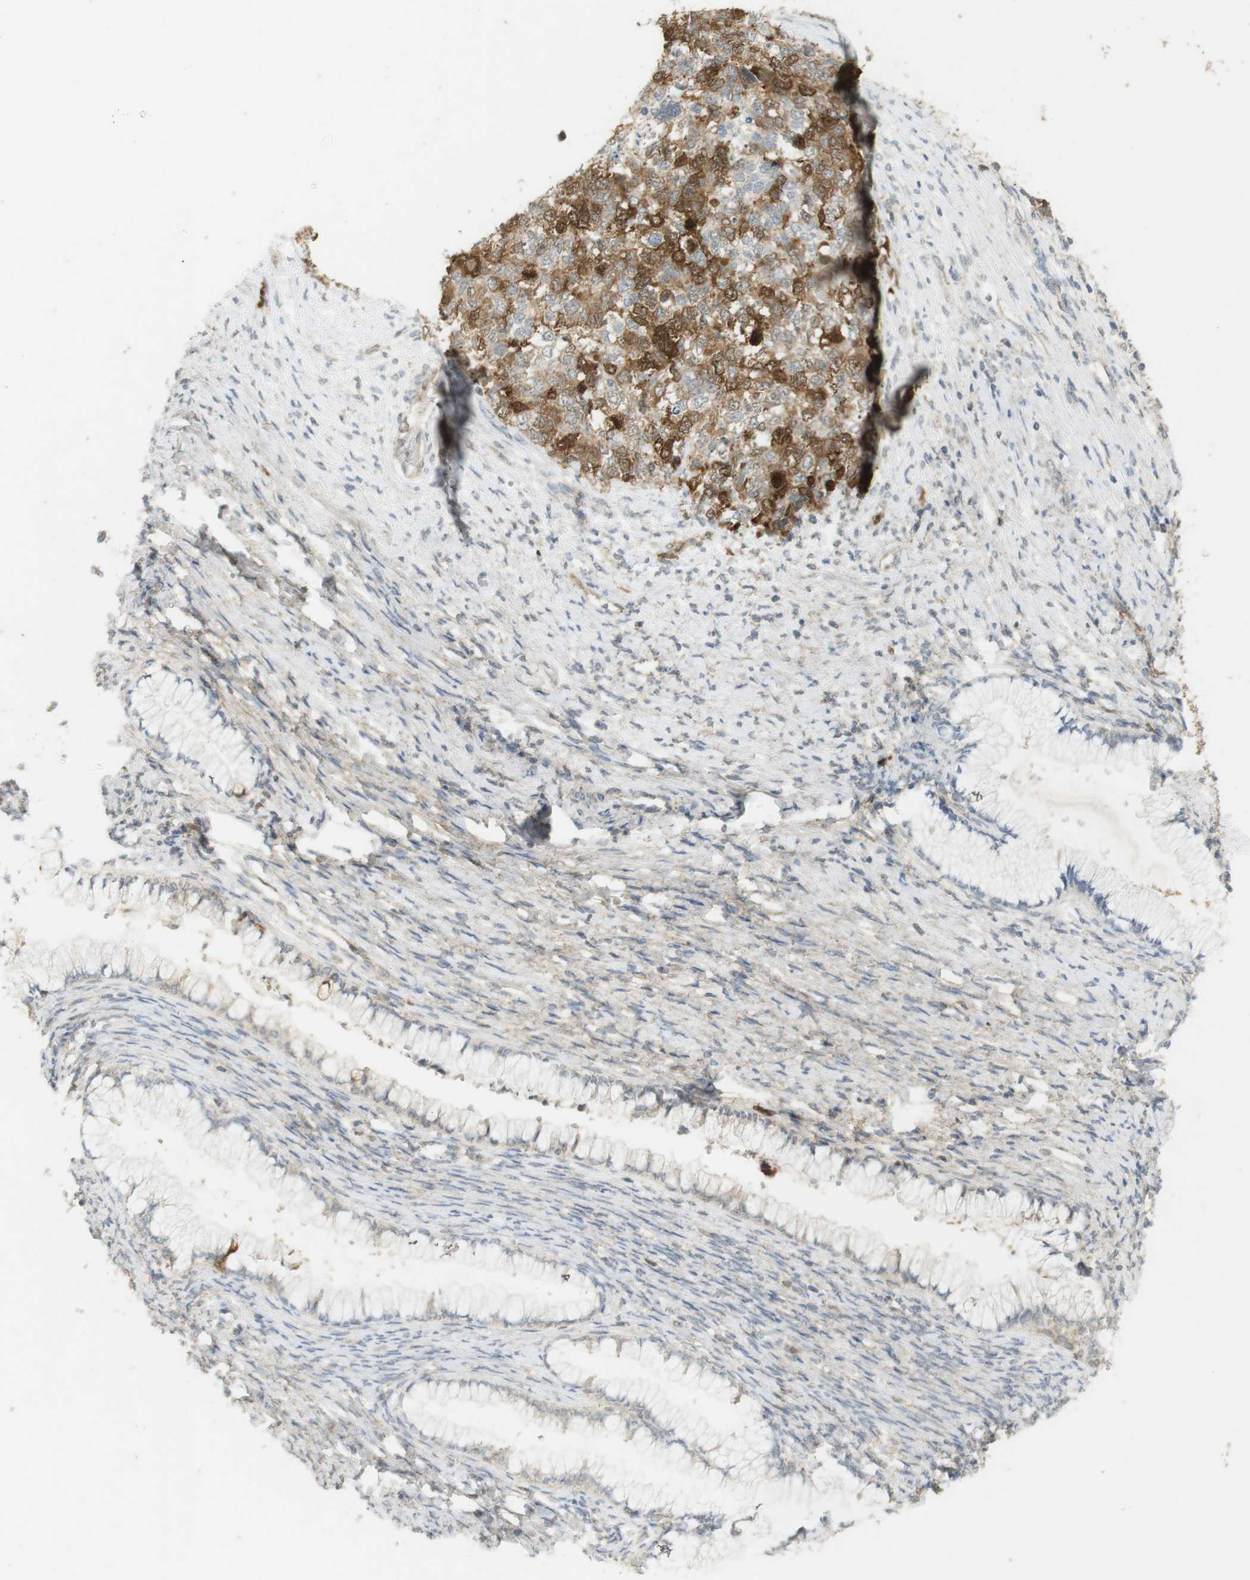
{"staining": {"intensity": "moderate", "quantity": "25%-75%", "location": "cytoplasmic/membranous"}, "tissue": "cervical cancer", "cell_type": "Tumor cells", "image_type": "cancer", "snomed": [{"axis": "morphology", "description": "Squamous cell carcinoma, NOS"}, {"axis": "topography", "description": "Cervix"}], "caption": "A micrograph of cervical cancer (squamous cell carcinoma) stained for a protein displays moderate cytoplasmic/membranous brown staining in tumor cells.", "gene": "TTK", "patient": {"sex": "female", "age": 63}}